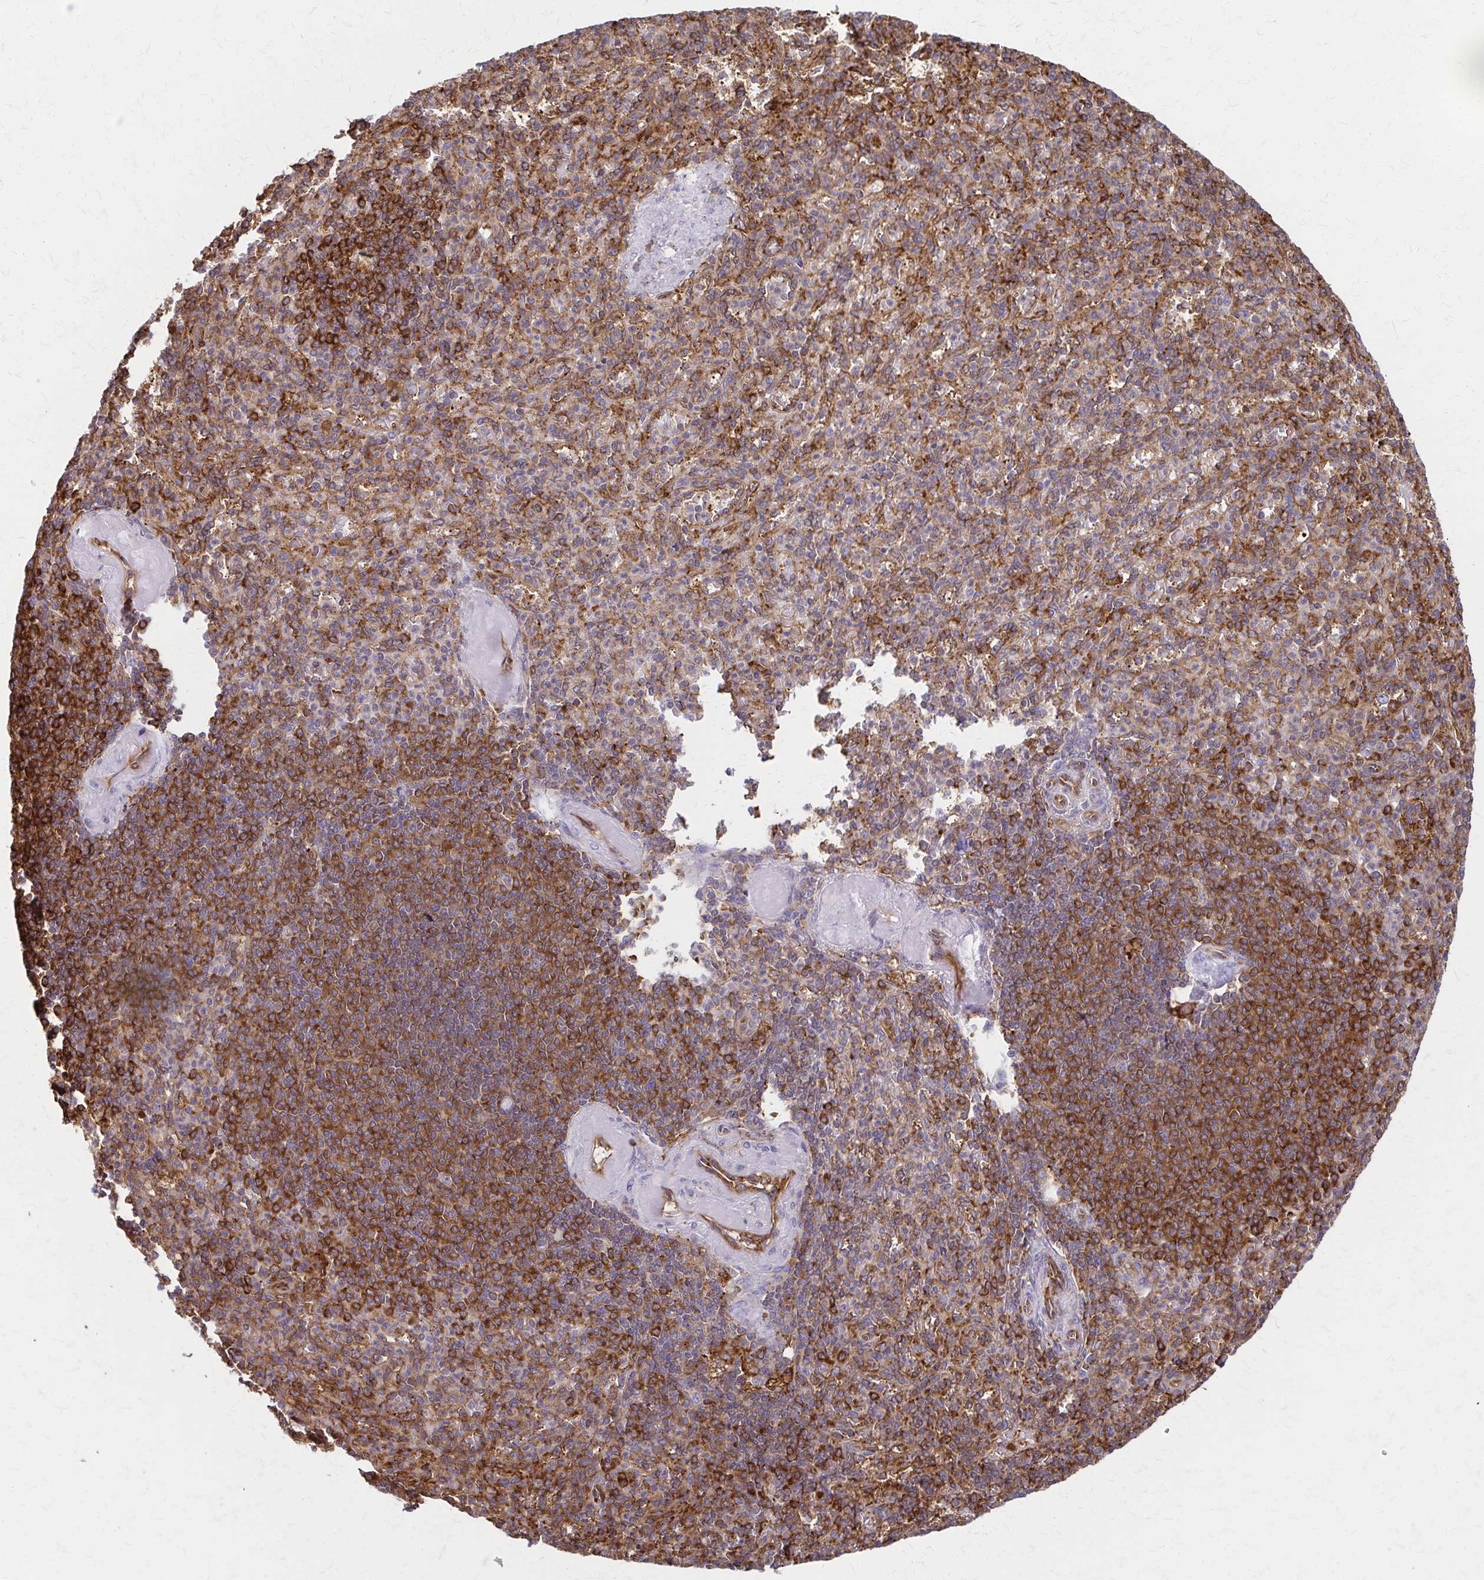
{"staining": {"intensity": "moderate", "quantity": ">75%", "location": "cytoplasmic/membranous"}, "tissue": "spleen", "cell_type": "Cells in red pulp", "image_type": "normal", "snomed": [{"axis": "morphology", "description": "Normal tissue, NOS"}, {"axis": "topography", "description": "Spleen"}], "caption": "A high-resolution histopathology image shows immunohistochemistry staining of normal spleen, which reveals moderate cytoplasmic/membranous staining in about >75% of cells in red pulp. (DAB = brown stain, brightfield microscopy at high magnification).", "gene": "WASF2", "patient": {"sex": "female", "age": 74}}